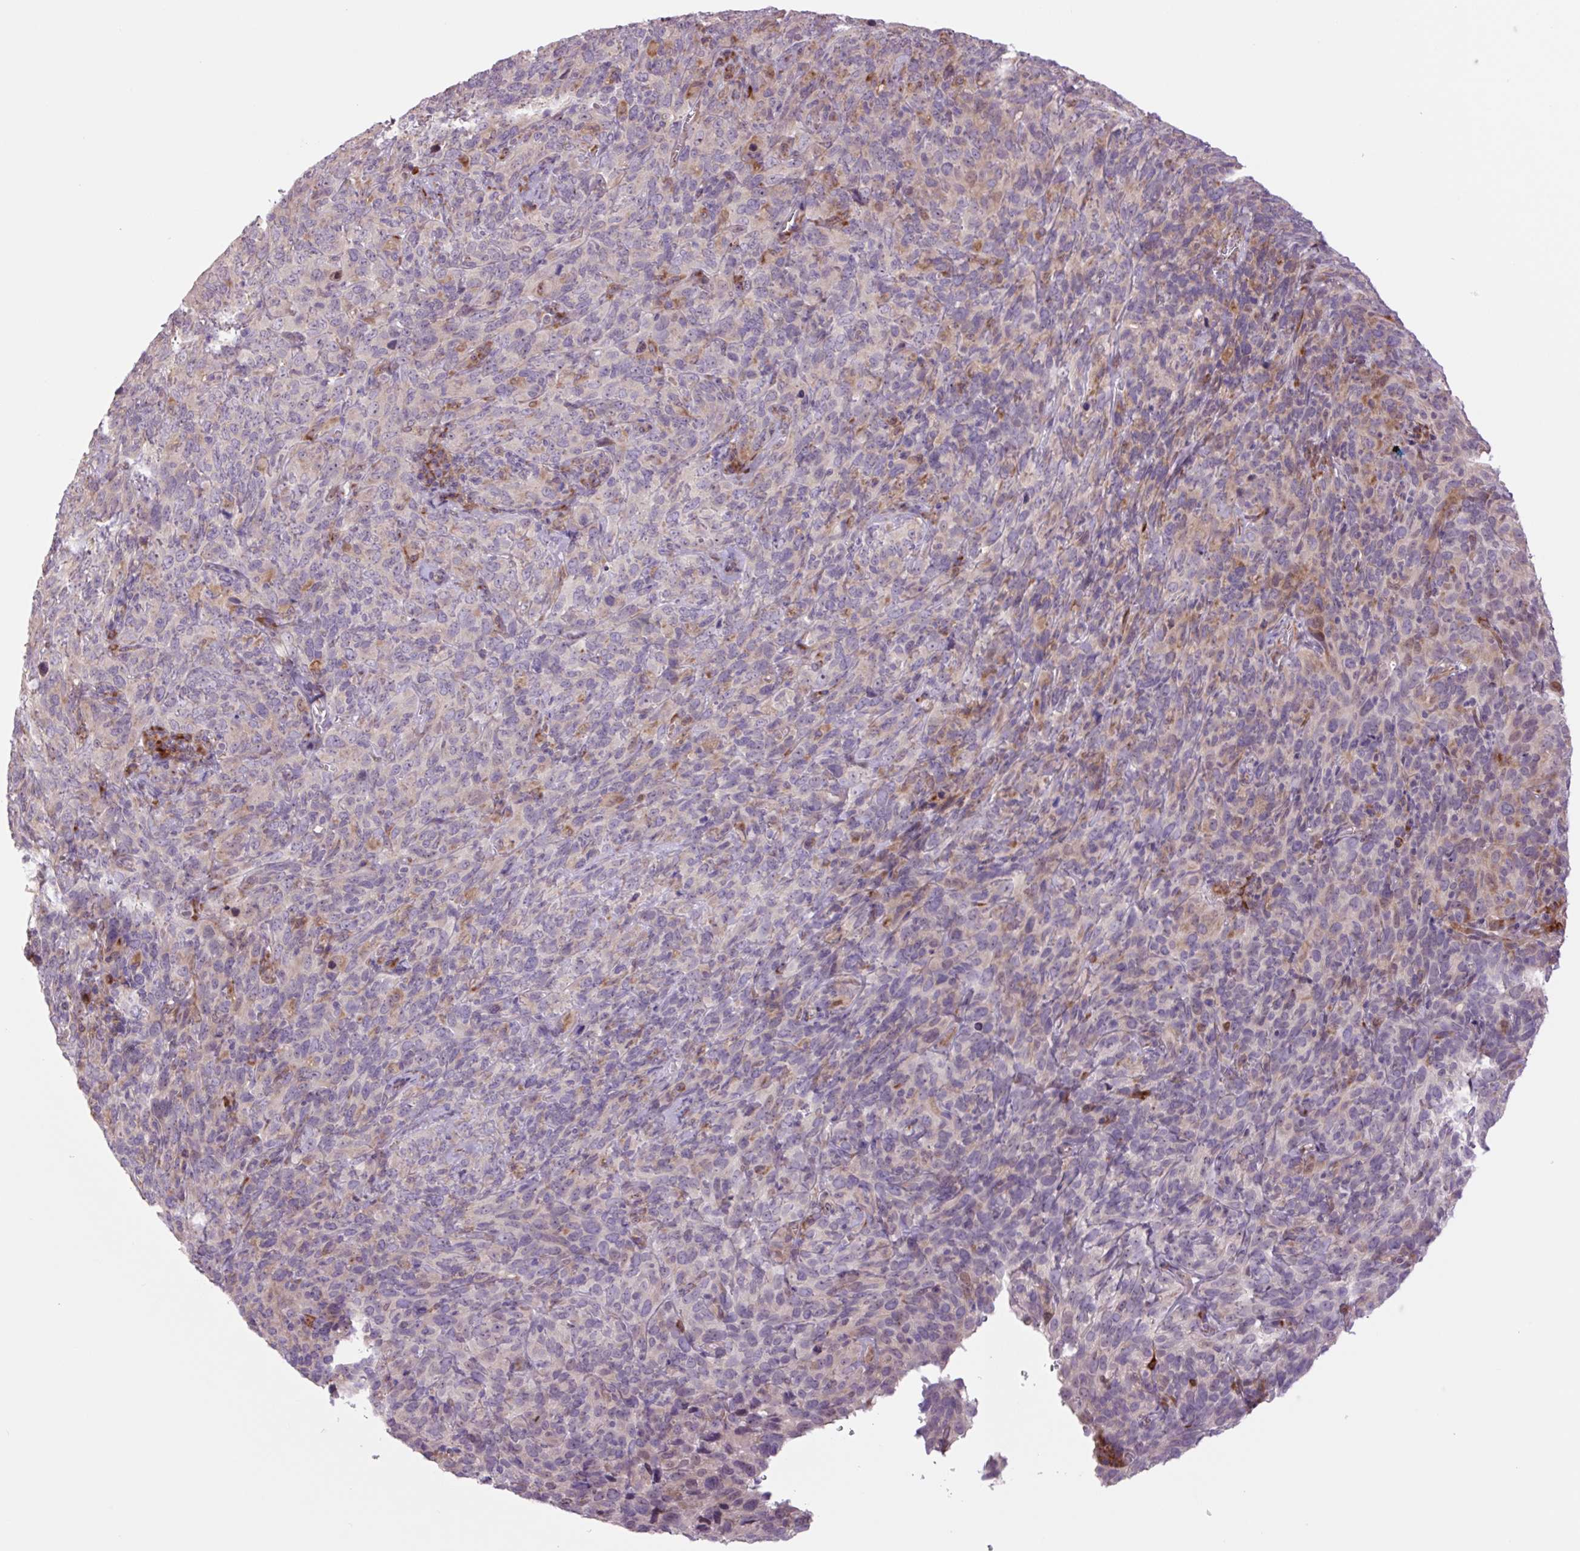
{"staining": {"intensity": "negative", "quantity": "none", "location": "none"}, "tissue": "cervical cancer", "cell_type": "Tumor cells", "image_type": "cancer", "snomed": [{"axis": "morphology", "description": "Squamous cell carcinoma, NOS"}, {"axis": "topography", "description": "Cervix"}], "caption": "Tumor cells are negative for protein expression in human squamous cell carcinoma (cervical). Brightfield microscopy of IHC stained with DAB (3,3'-diaminobenzidine) (brown) and hematoxylin (blue), captured at high magnification.", "gene": "PLA2G4A", "patient": {"sex": "female", "age": 51}}